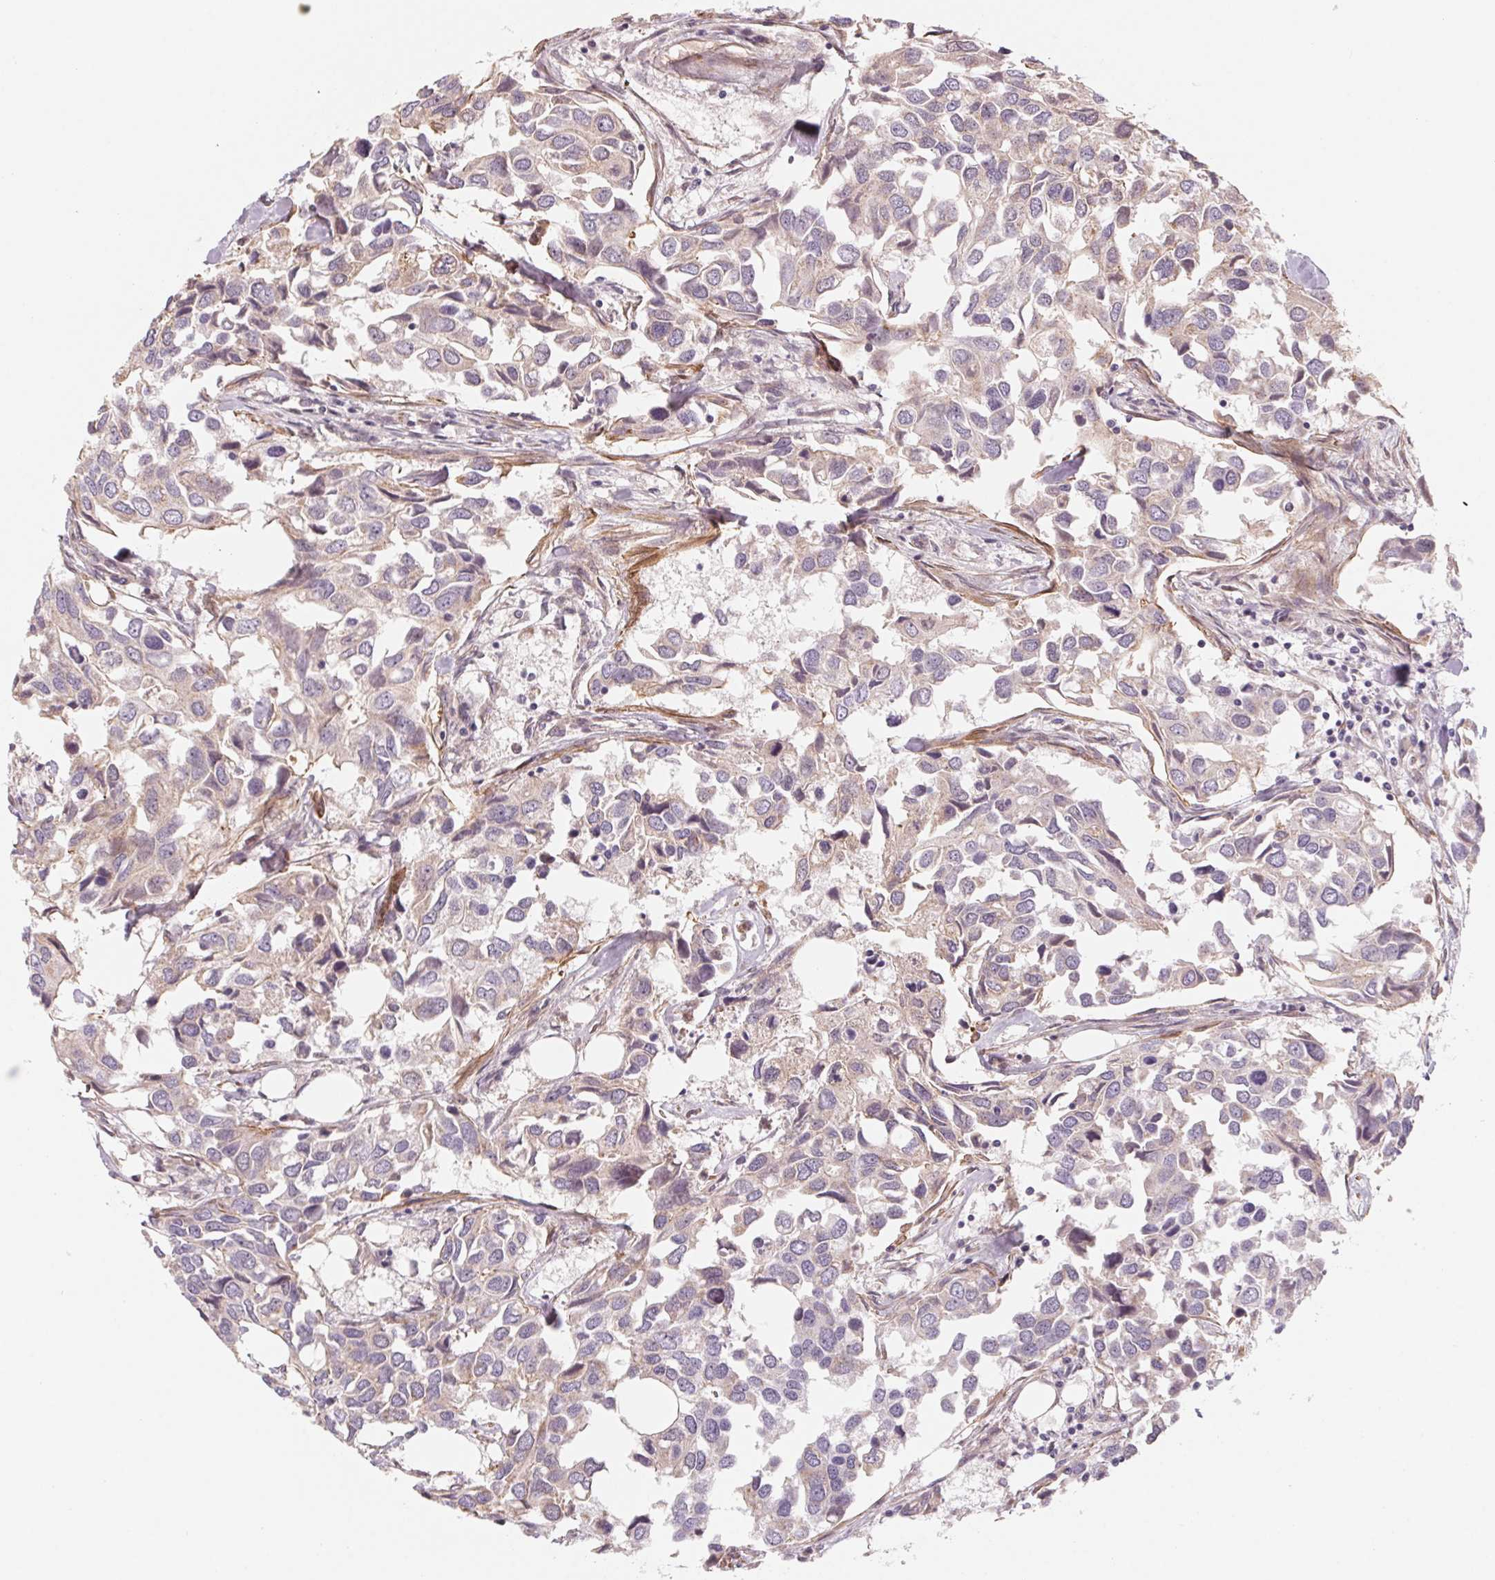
{"staining": {"intensity": "negative", "quantity": "none", "location": "none"}, "tissue": "breast cancer", "cell_type": "Tumor cells", "image_type": "cancer", "snomed": [{"axis": "morphology", "description": "Duct carcinoma"}, {"axis": "topography", "description": "Breast"}], "caption": "High magnification brightfield microscopy of breast cancer stained with DAB (brown) and counterstained with hematoxylin (blue): tumor cells show no significant expression. (DAB IHC visualized using brightfield microscopy, high magnification).", "gene": "CCDC112", "patient": {"sex": "female", "age": 83}}